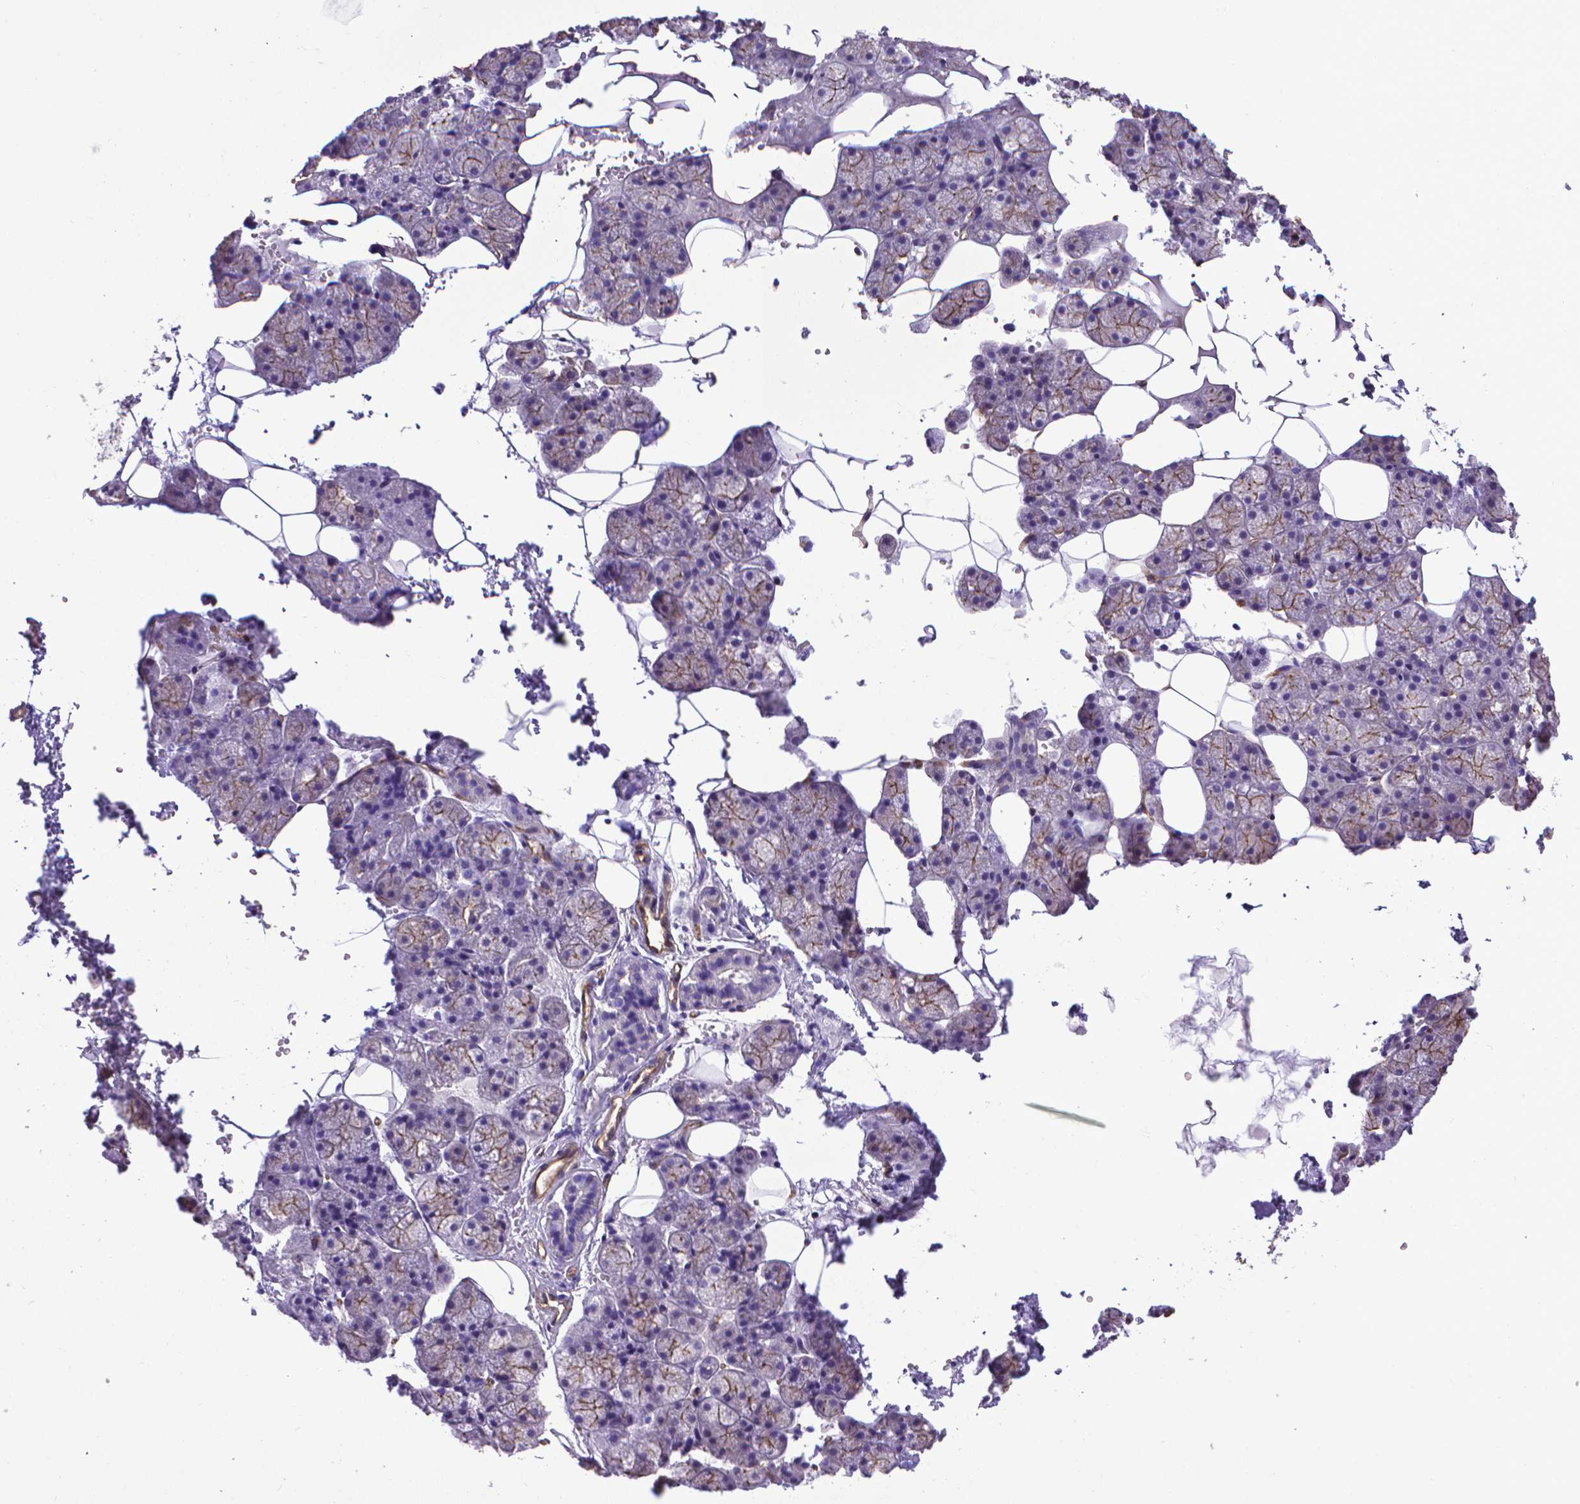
{"staining": {"intensity": "moderate", "quantity": "<25%", "location": "cytoplasmic/membranous"}, "tissue": "salivary gland", "cell_type": "Glandular cells", "image_type": "normal", "snomed": [{"axis": "morphology", "description": "Normal tissue, NOS"}, {"axis": "topography", "description": "Salivary gland"}], "caption": "The photomicrograph displays staining of benign salivary gland, revealing moderate cytoplasmic/membranous protein positivity (brown color) within glandular cells.", "gene": "CLIC4", "patient": {"sex": "male", "age": 38}}